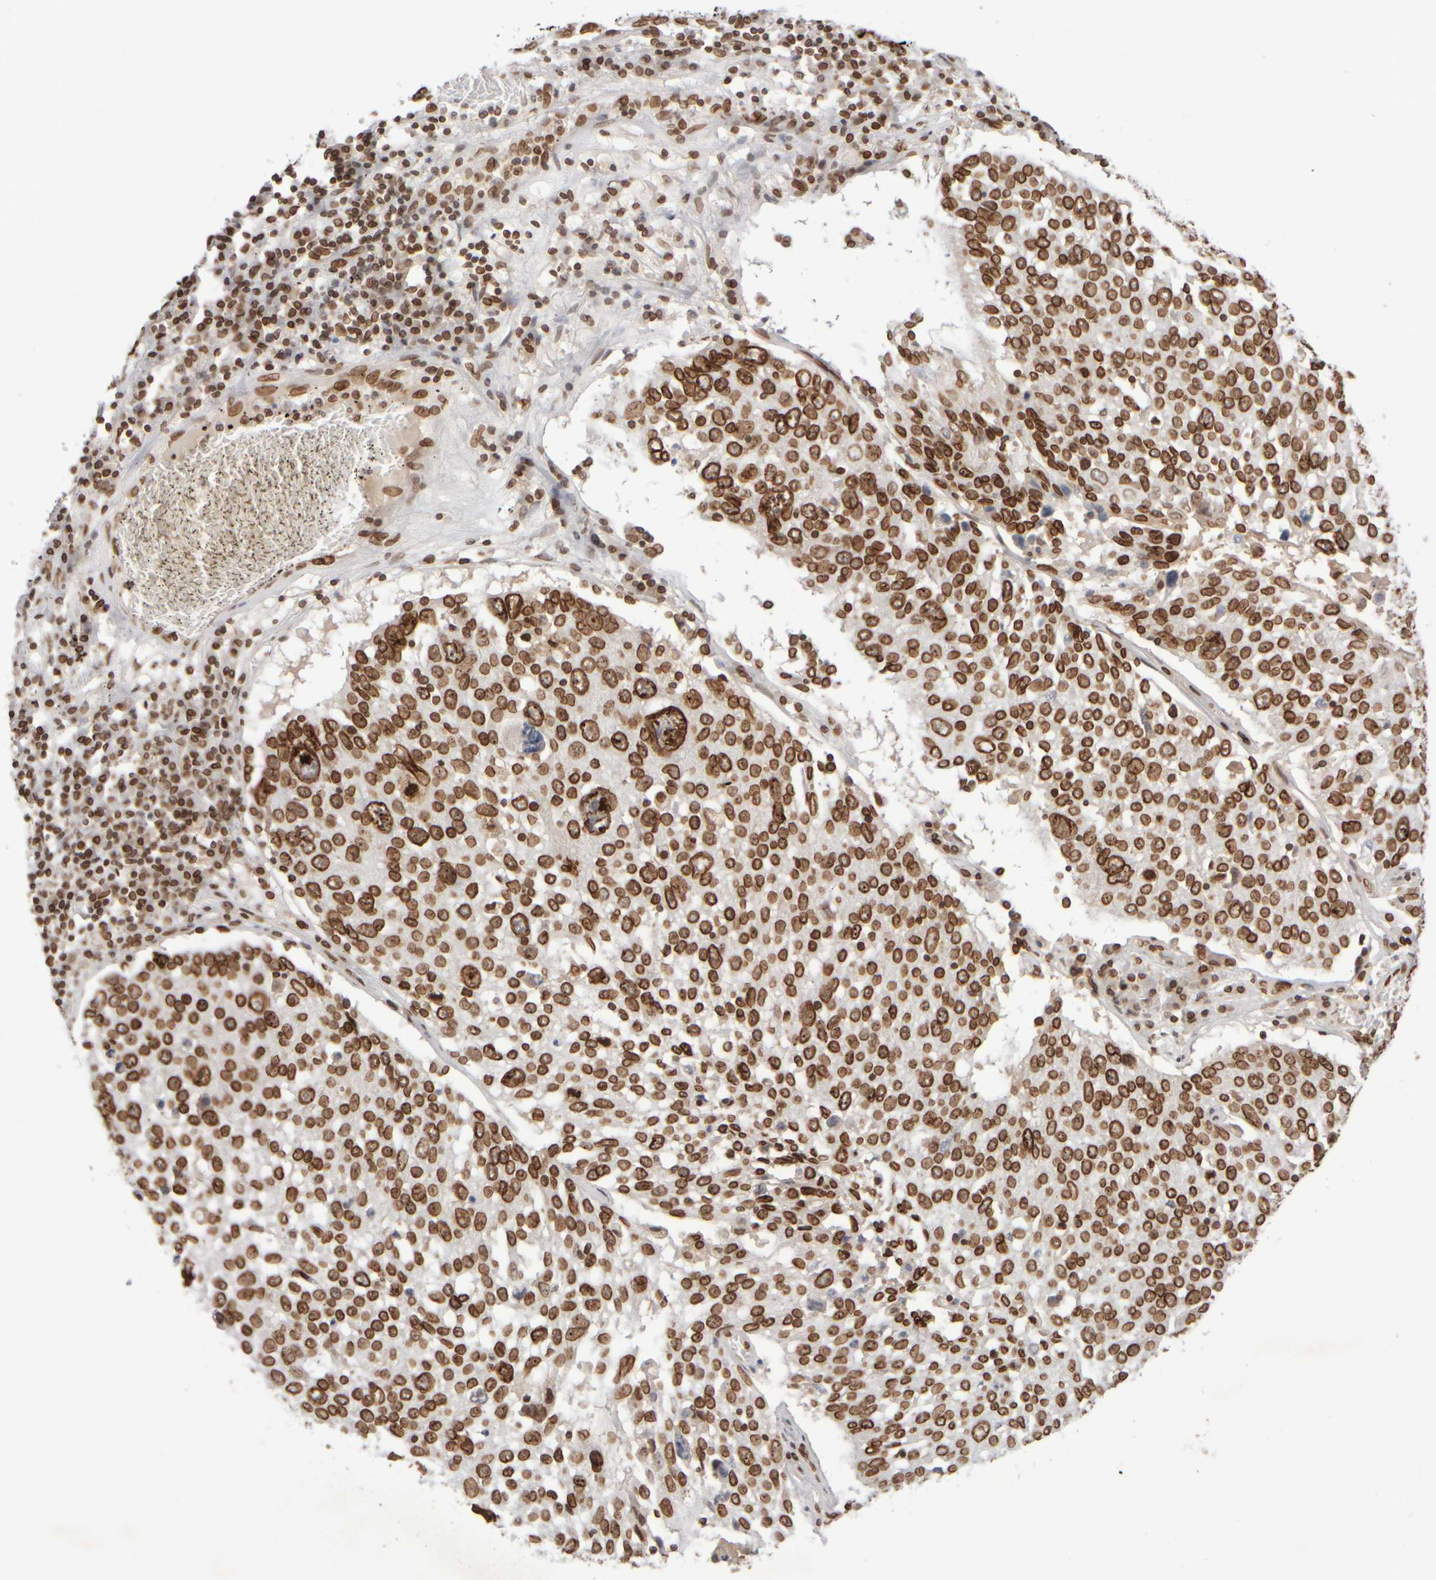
{"staining": {"intensity": "strong", "quantity": ">75%", "location": "cytoplasmic/membranous,nuclear"}, "tissue": "lung cancer", "cell_type": "Tumor cells", "image_type": "cancer", "snomed": [{"axis": "morphology", "description": "Squamous cell carcinoma, NOS"}, {"axis": "topography", "description": "Lung"}], "caption": "Immunohistochemical staining of human lung cancer (squamous cell carcinoma) displays high levels of strong cytoplasmic/membranous and nuclear protein staining in about >75% of tumor cells.", "gene": "ZC3HC1", "patient": {"sex": "male", "age": 65}}